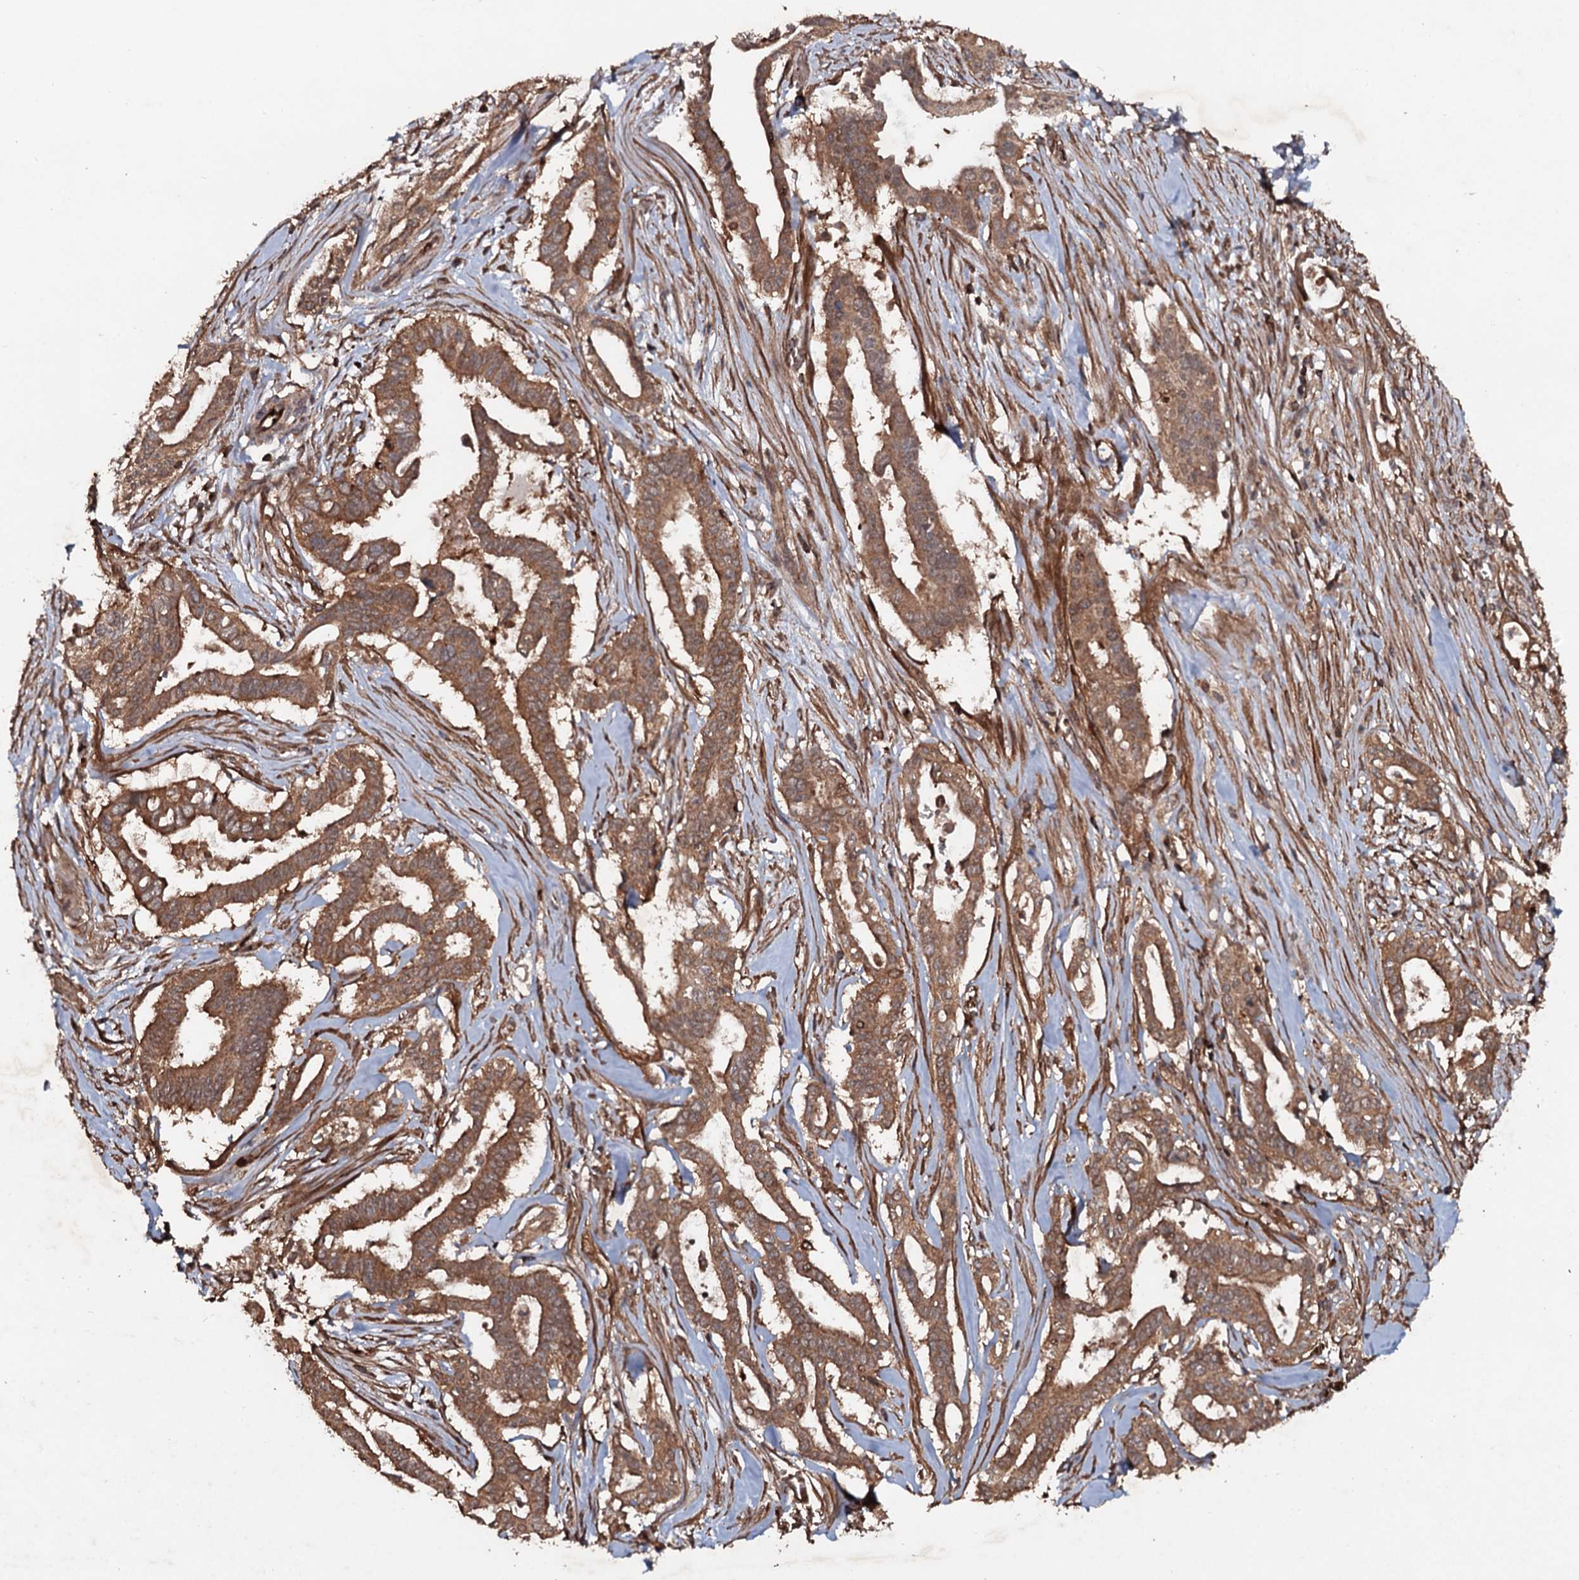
{"staining": {"intensity": "strong", "quantity": ">75%", "location": "cytoplasmic/membranous"}, "tissue": "pancreatic cancer", "cell_type": "Tumor cells", "image_type": "cancer", "snomed": [{"axis": "morphology", "description": "Adenocarcinoma, NOS"}, {"axis": "topography", "description": "Pancreas"}], "caption": "Pancreatic cancer stained for a protein displays strong cytoplasmic/membranous positivity in tumor cells. (Stains: DAB in brown, nuclei in blue, Microscopy: brightfield microscopy at high magnification).", "gene": "ADGRG3", "patient": {"sex": "female", "age": 77}}